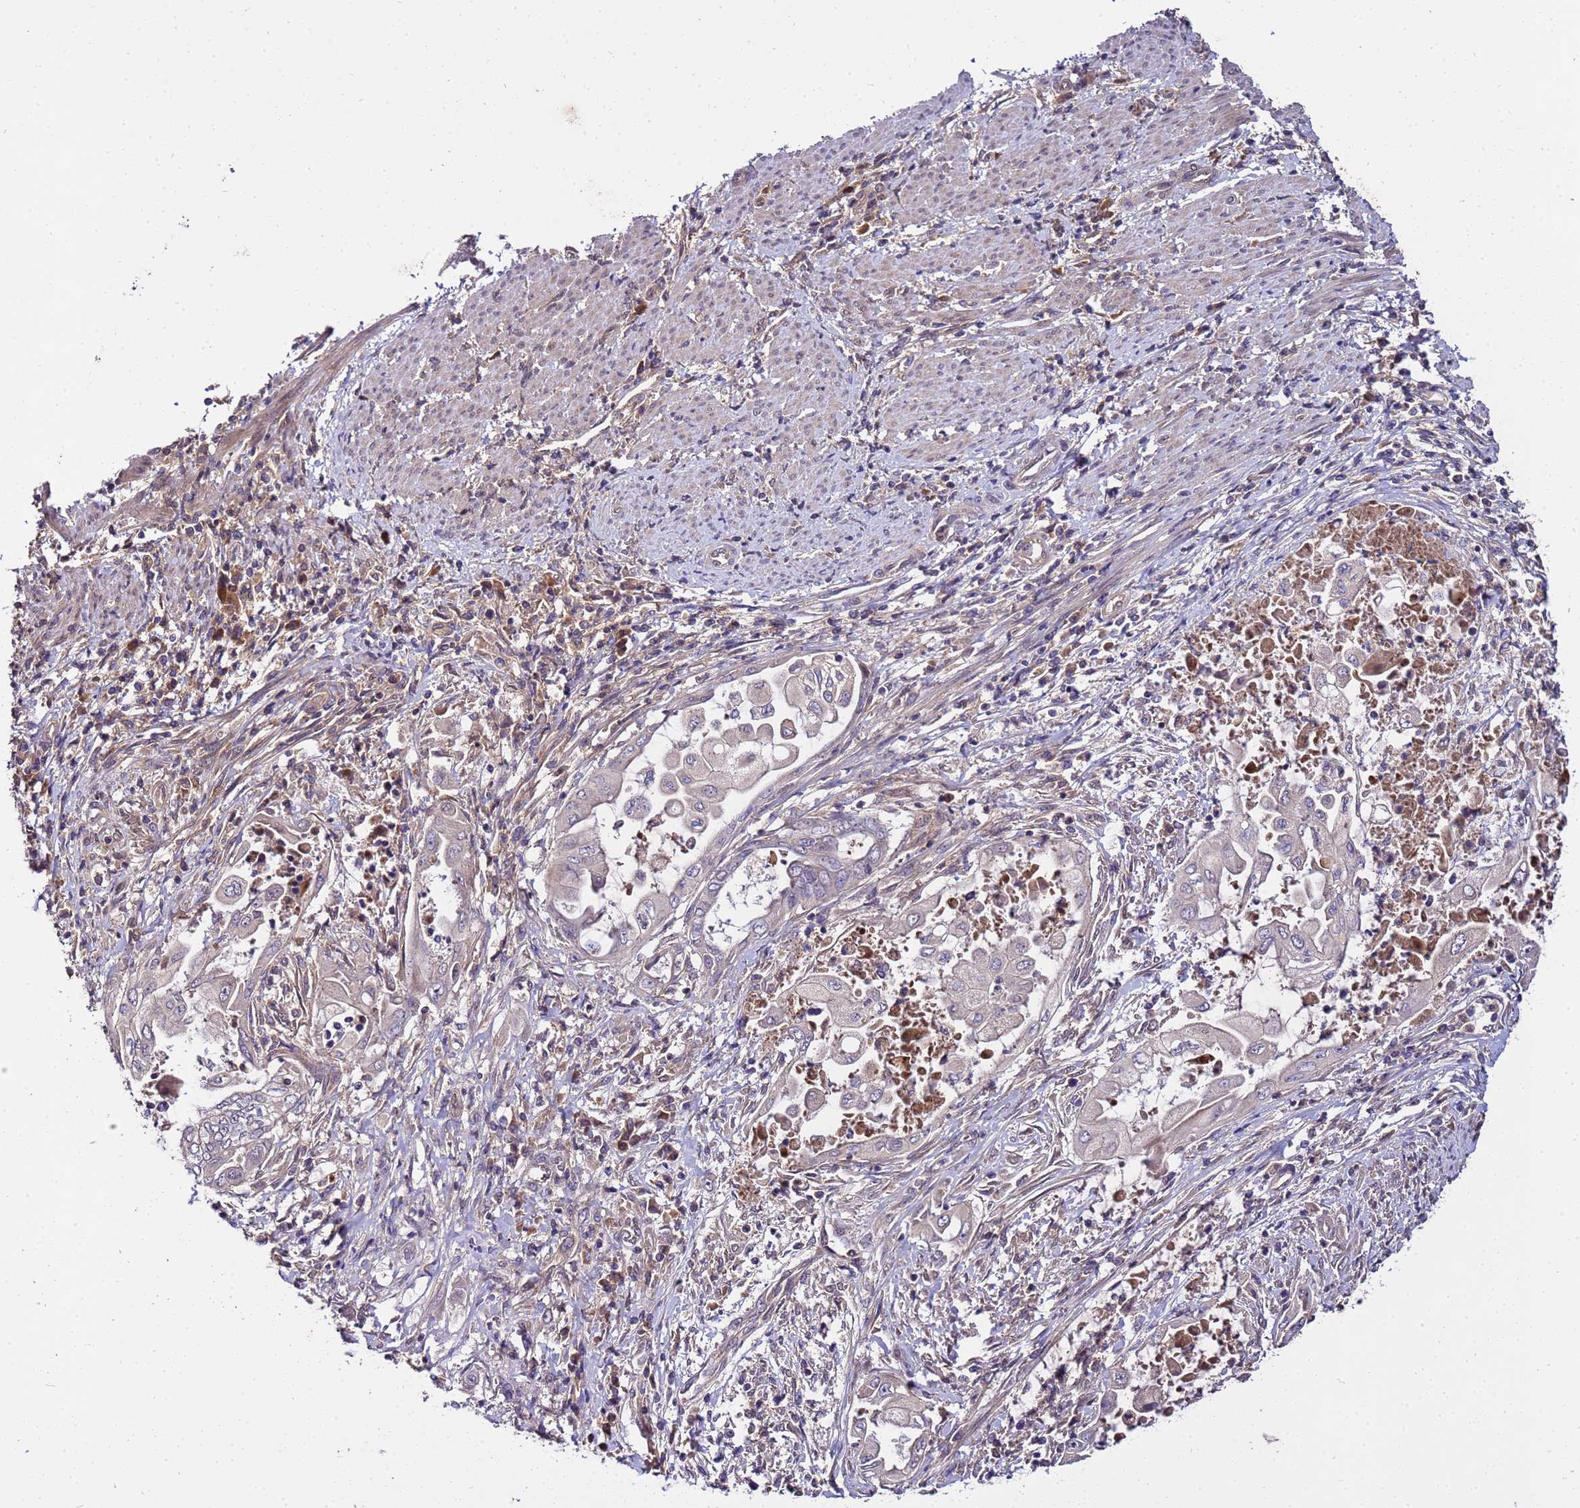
{"staining": {"intensity": "negative", "quantity": "none", "location": "none"}, "tissue": "endometrial cancer", "cell_type": "Tumor cells", "image_type": "cancer", "snomed": [{"axis": "morphology", "description": "Adenocarcinoma, NOS"}, {"axis": "topography", "description": "Uterus"}, {"axis": "topography", "description": "Endometrium"}], "caption": "This image is of endometrial cancer (adenocarcinoma) stained with IHC to label a protein in brown with the nuclei are counter-stained blue. There is no expression in tumor cells.", "gene": "GSPT2", "patient": {"sex": "female", "age": 70}}